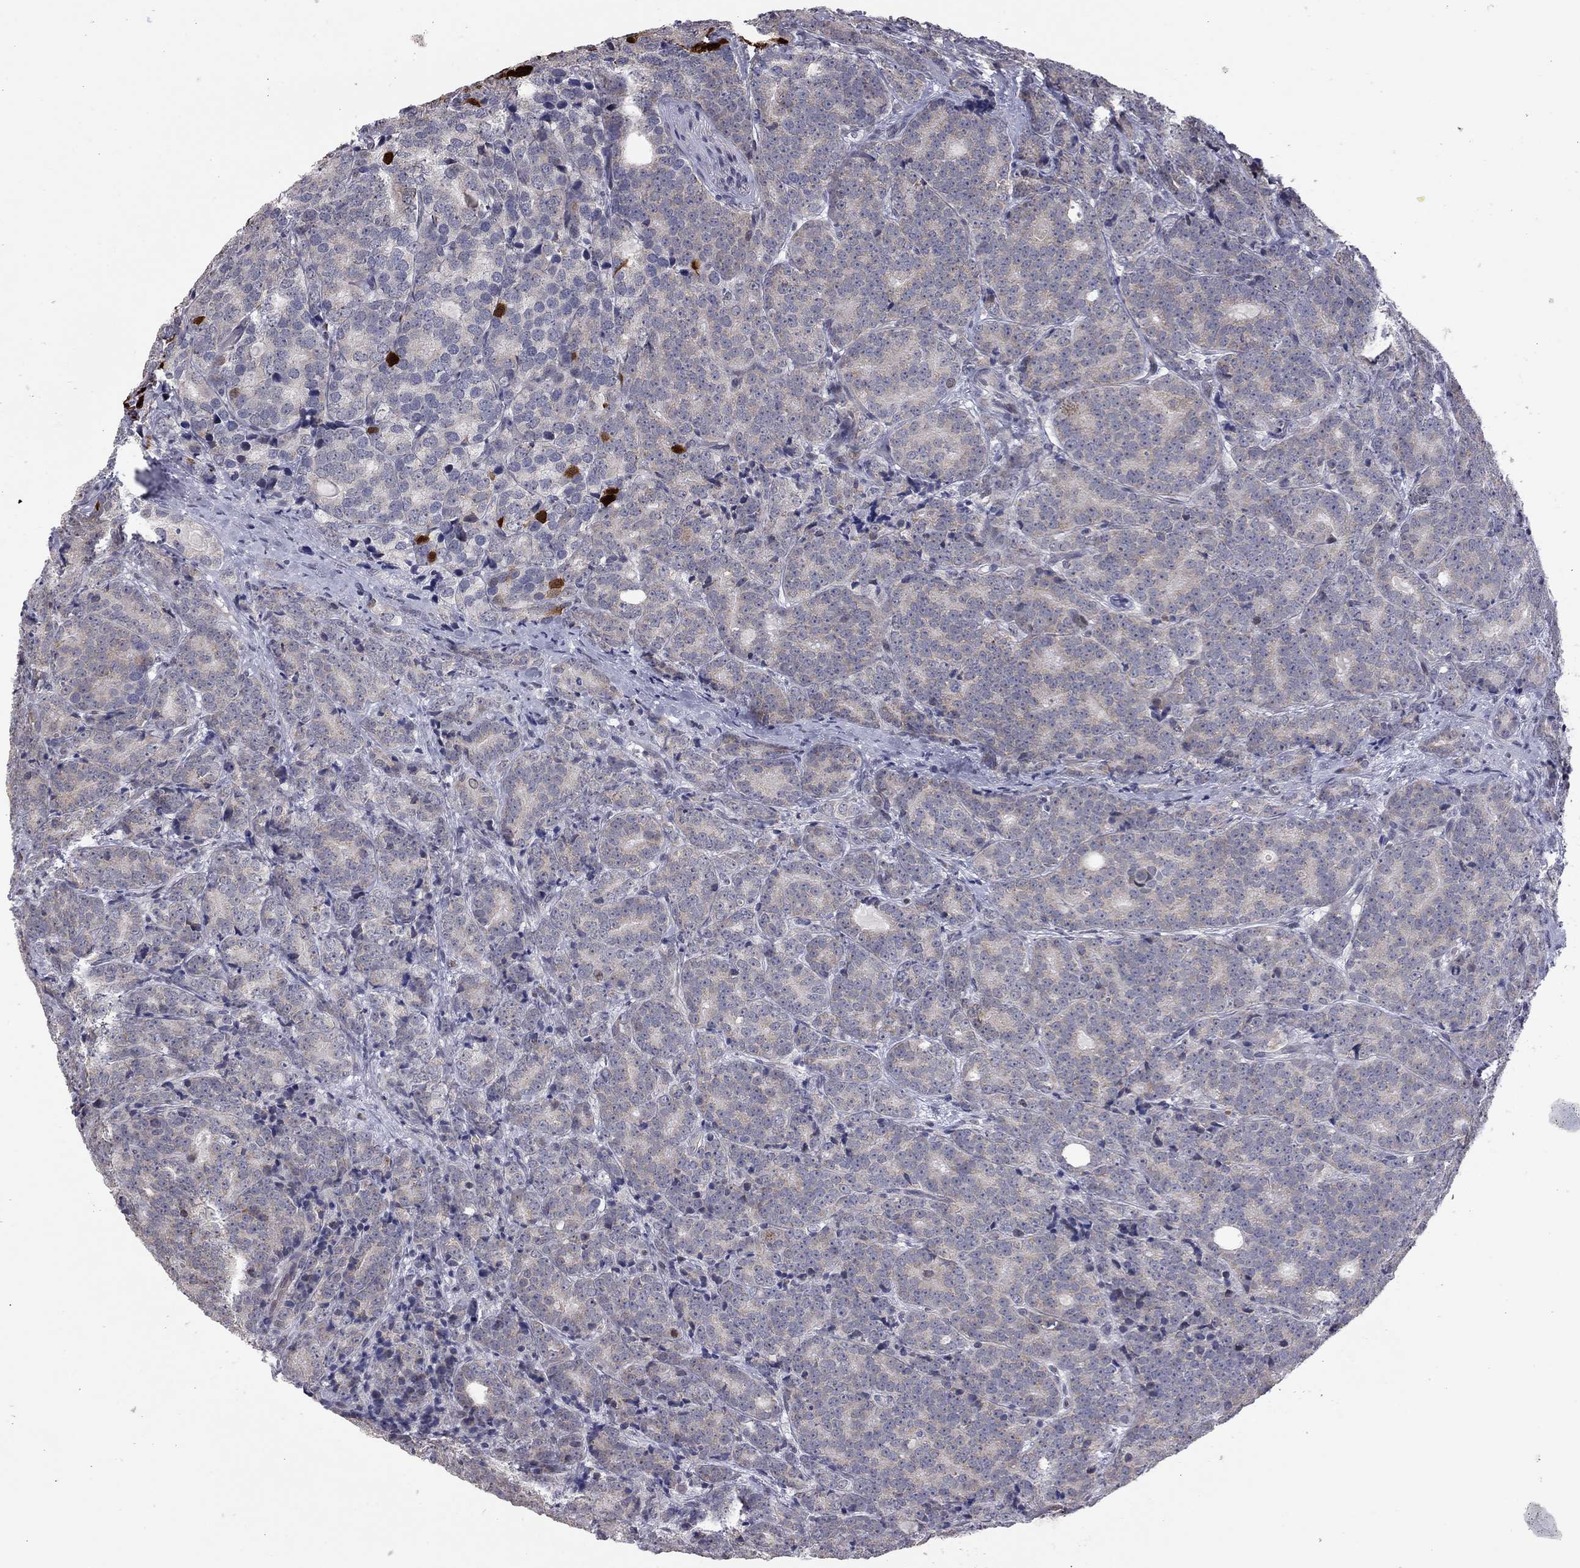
{"staining": {"intensity": "weak", "quantity": ">75%", "location": "cytoplasmic/membranous"}, "tissue": "prostate cancer", "cell_type": "Tumor cells", "image_type": "cancer", "snomed": [{"axis": "morphology", "description": "Adenocarcinoma, NOS"}, {"axis": "topography", "description": "Prostate"}], "caption": "High-power microscopy captured an immunohistochemistry (IHC) histopathology image of prostate cancer (adenocarcinoma), revealing weak cytoplasmic/membranous positivity in approximately >75% of tumor cells.", "gene": "MC3R", "patient": {"sex": "male", "age": 71}}